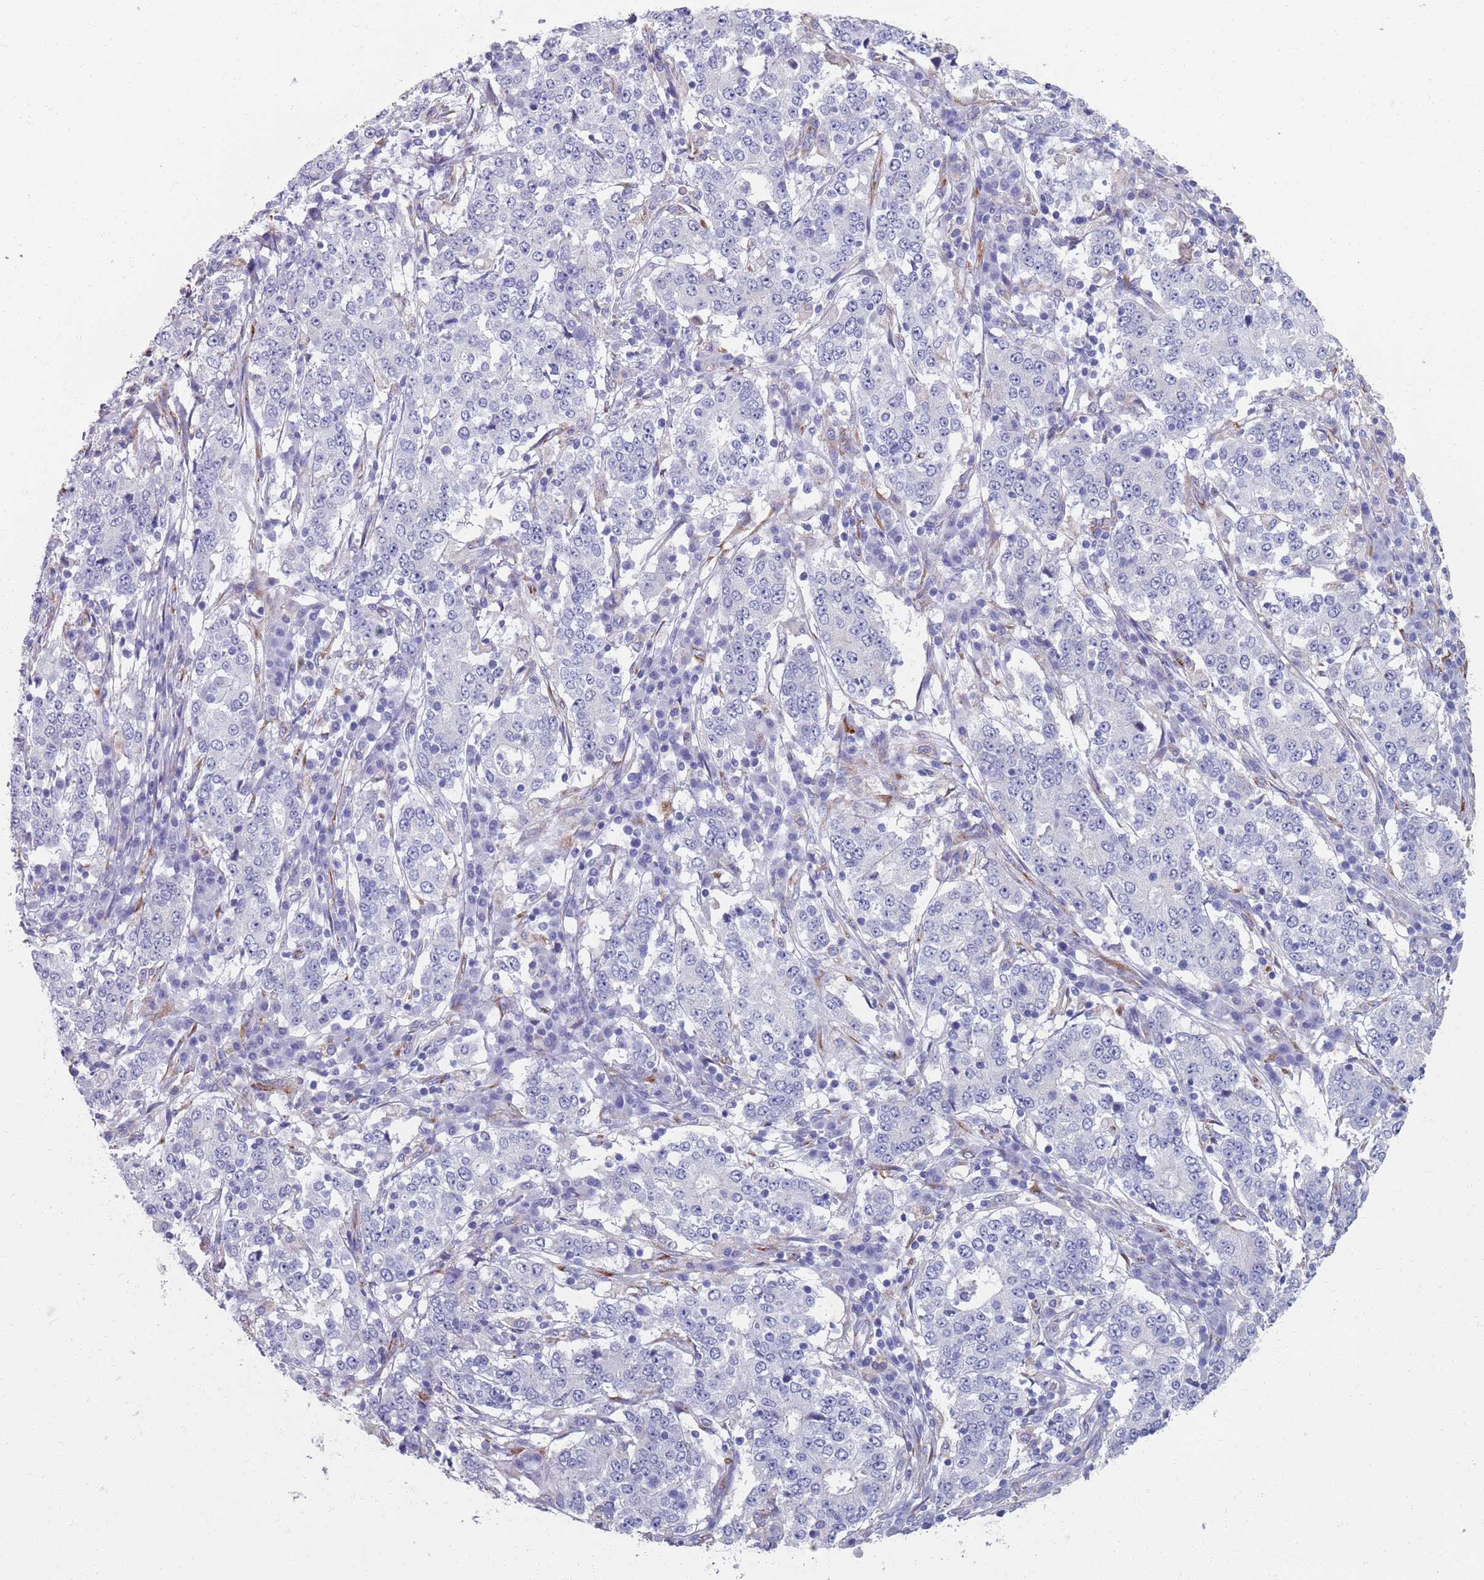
{"staining": {"intensity": "negative", "quantity": "none", "location": "none"}, "tissue": "stomach cancer", "cell_type": "Tumor cells", "image_type": "cancer", "snomed": [{"axis": "morphology", "description": "Adenocarcinoma, NOS"}, {"axis": "topography", "description": "Stomach"}], "caption": "Tumor cells are negative for brown protein staining in stomach cancer.", "gene": "PLOD1", "patient": {"sex": "male", "age": 59}}